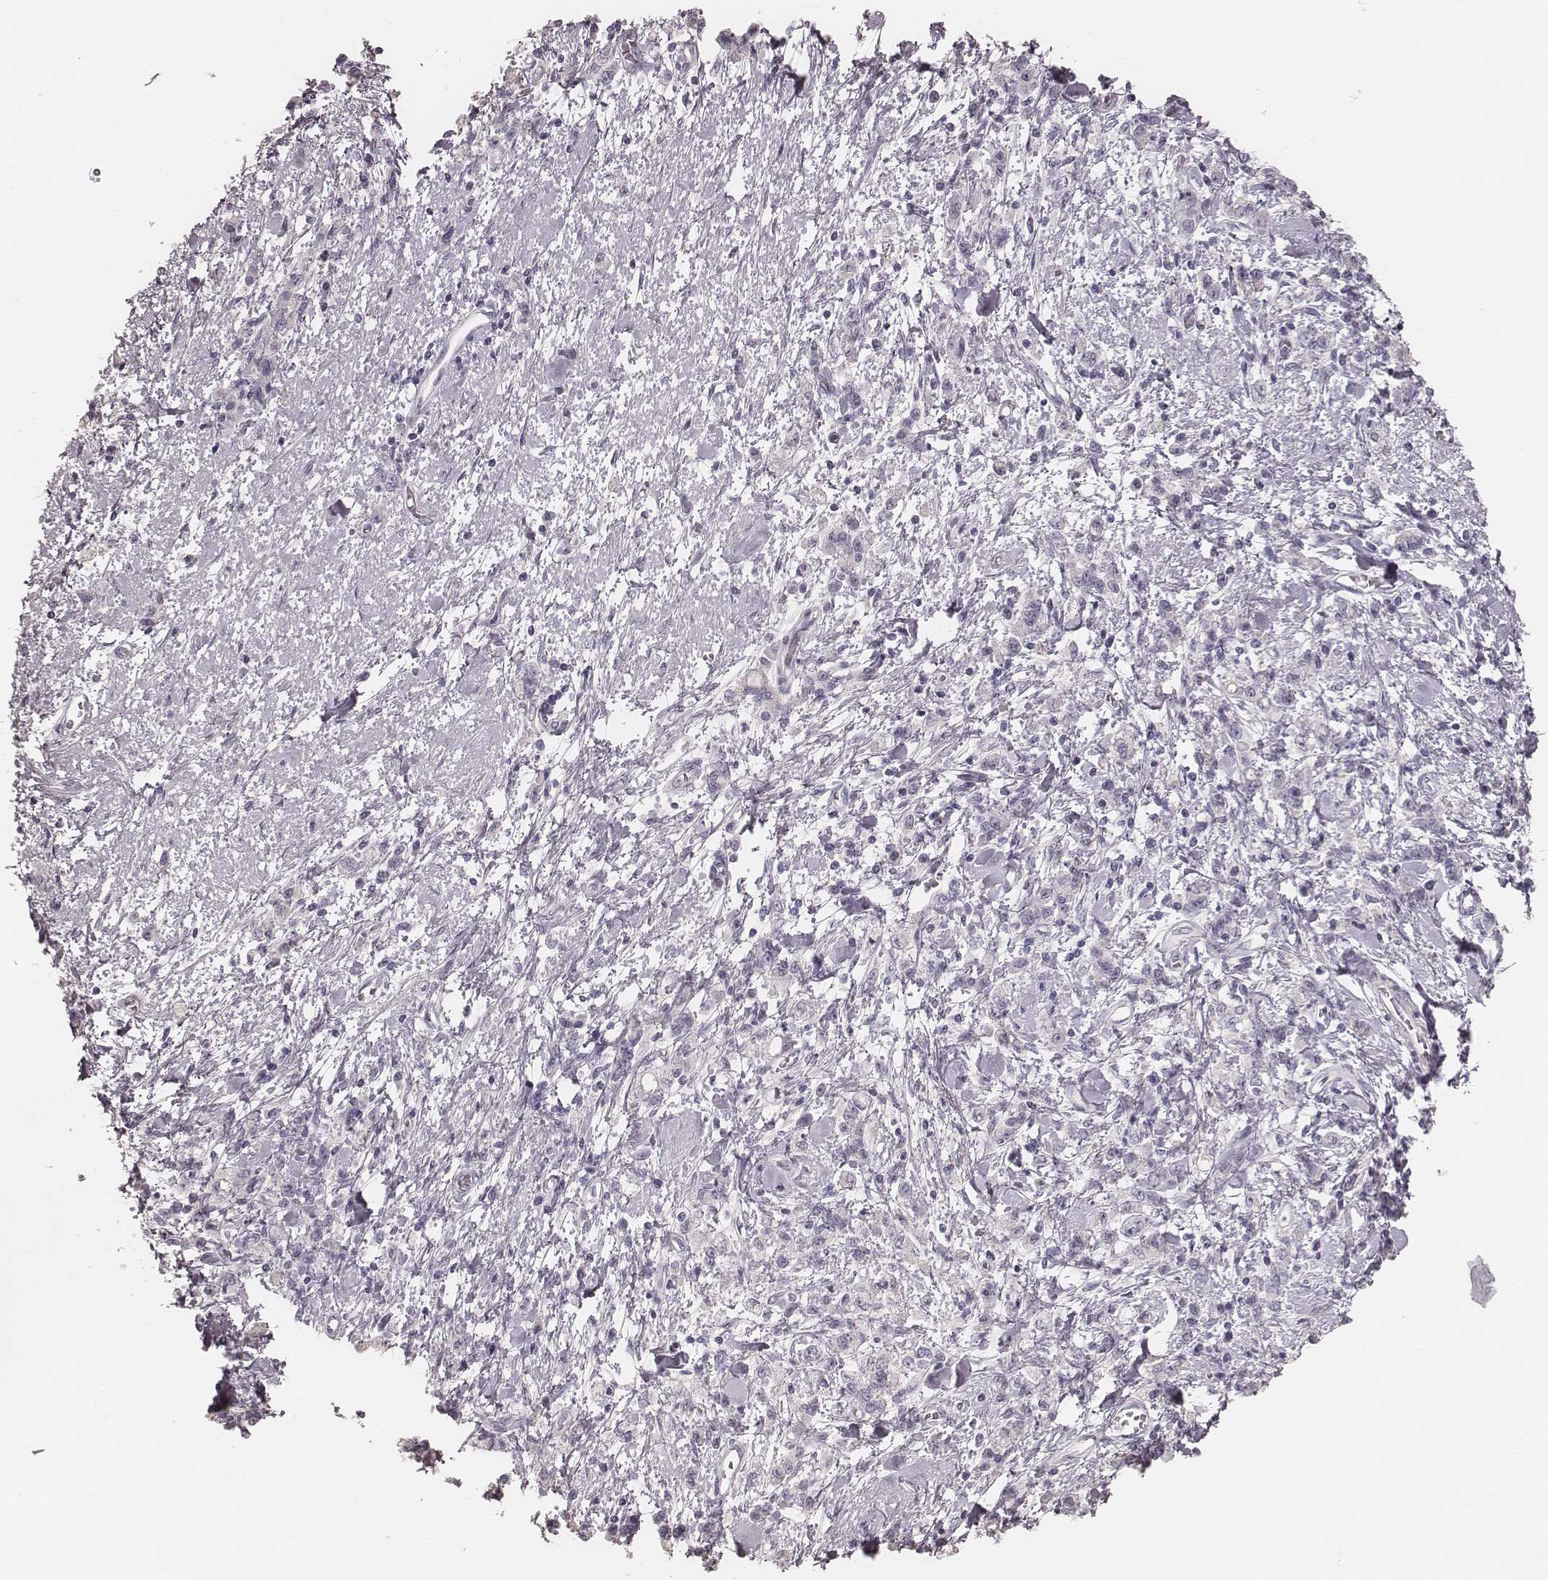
{"staining": {"intensity": "negative", "quantity": "none", "location": "none"}, "tissue": "stomach cancer", "cell_type": "Tumor cells", "image_type": "cancer", "snomed": [{"axis": "morphology", "description": "Adenocarcinoma, NOS"}, {"axis": "topography", "description": "Stomach"}], "caption": "A micrograph of stomach adenocarcinoma stained for a protein shows no brown staining in tumor cells. (DAB (3,3'-diaminobenzidine) immunohistochemistry visualized using brightfield microscopy, high magnification).", "gene": "ZP4", "patient": {"sex": "male", "age": 77}}